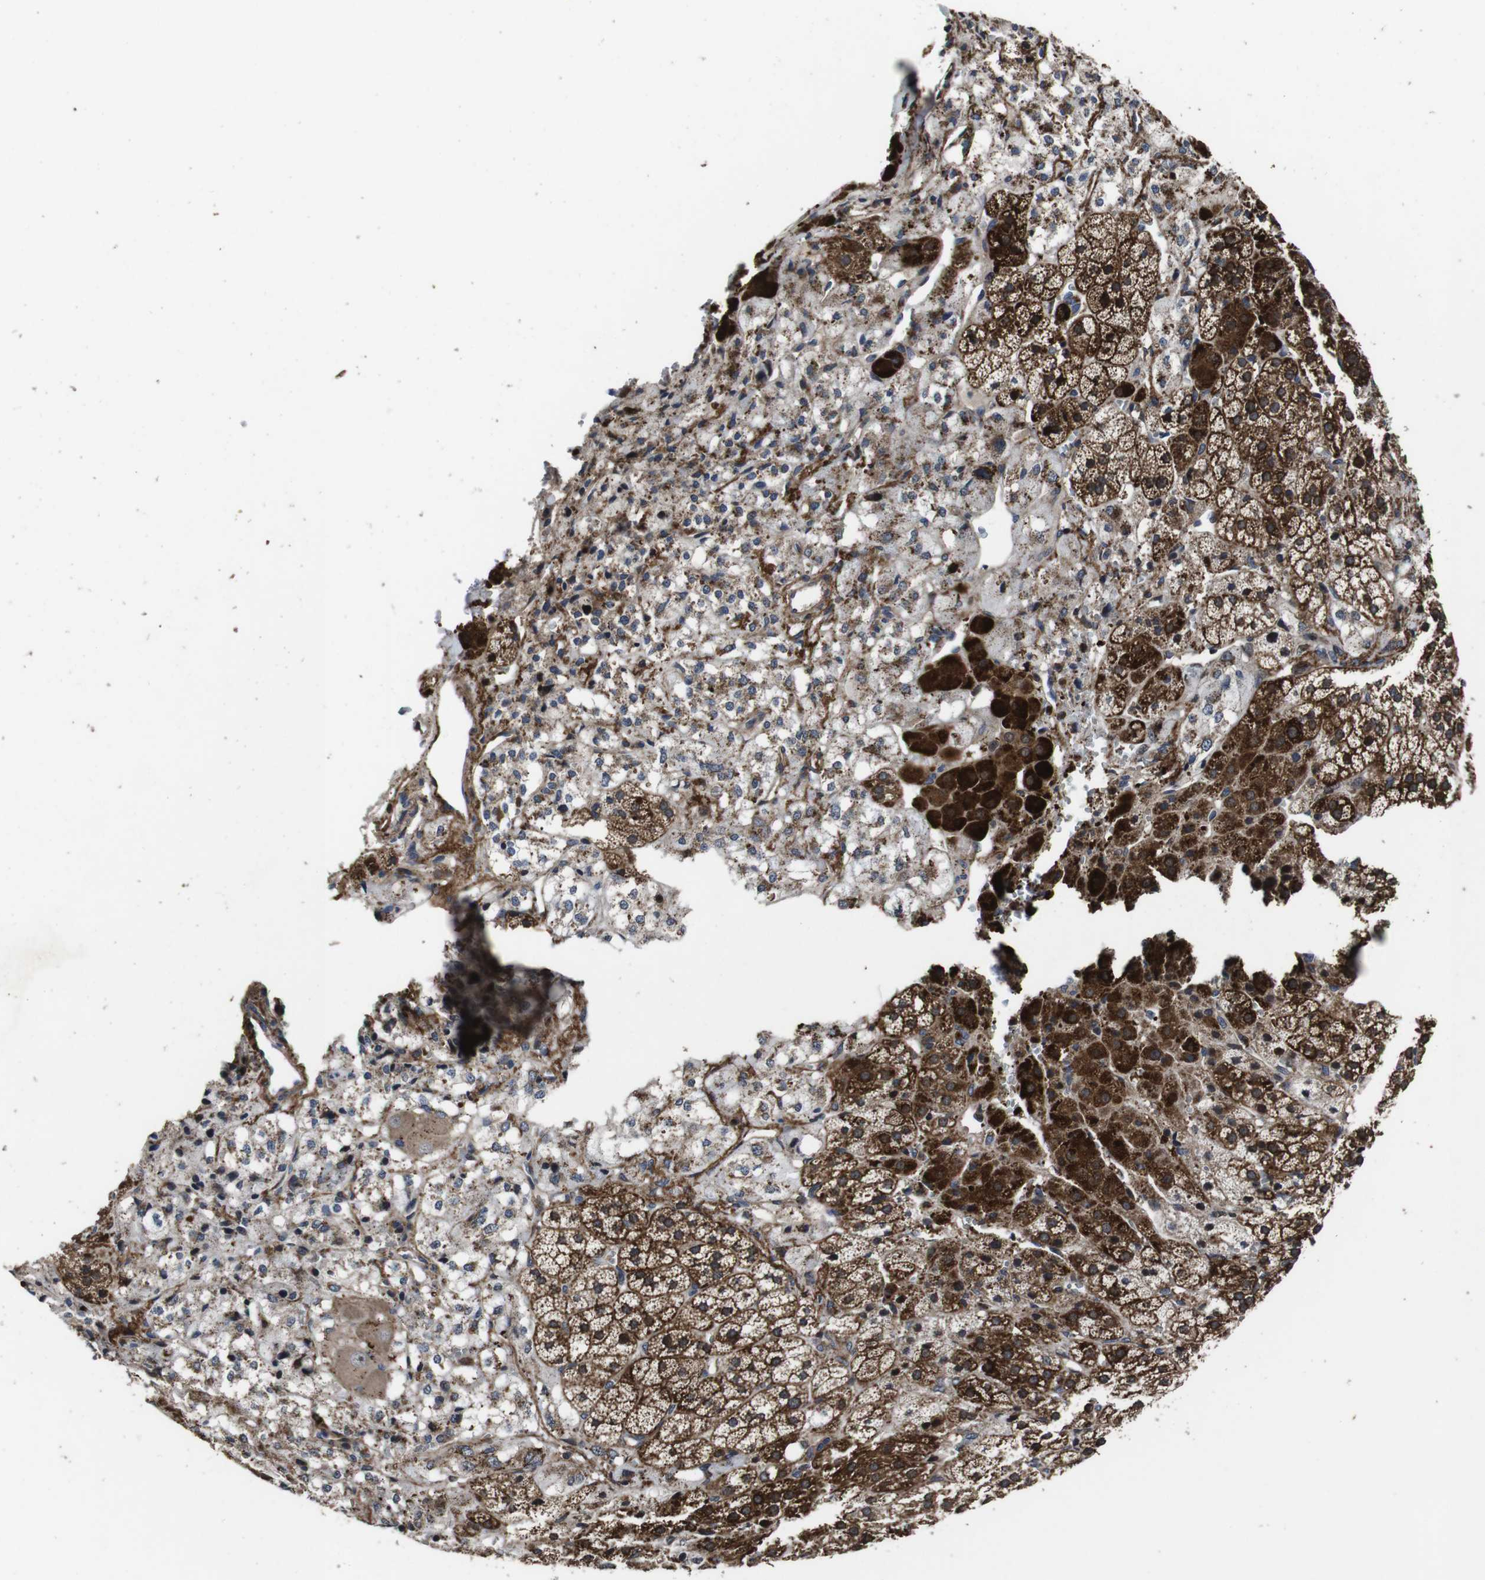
{"staining": {"intensity": "strong", "quantity": ">75%", "location": "cytoplasmic/membranous,nuclear"}, "tissue": "adrenal gland", "cell_type": "Glandular cells", "image_type": "normal", "snomed": [{"axis": "morphology", "description": "Normal tissue, NOS"}, {"axis": "topography", "description": "Adrenal gland"}], "caption": "Protein staining demonstrates strong cytoplasmic/membranous,nuclear positivity in approximately >75% of glandular cells in benign adrenal gland.", "gene": "SMYD3", "patient": {"sex": "male", "age": 56}}